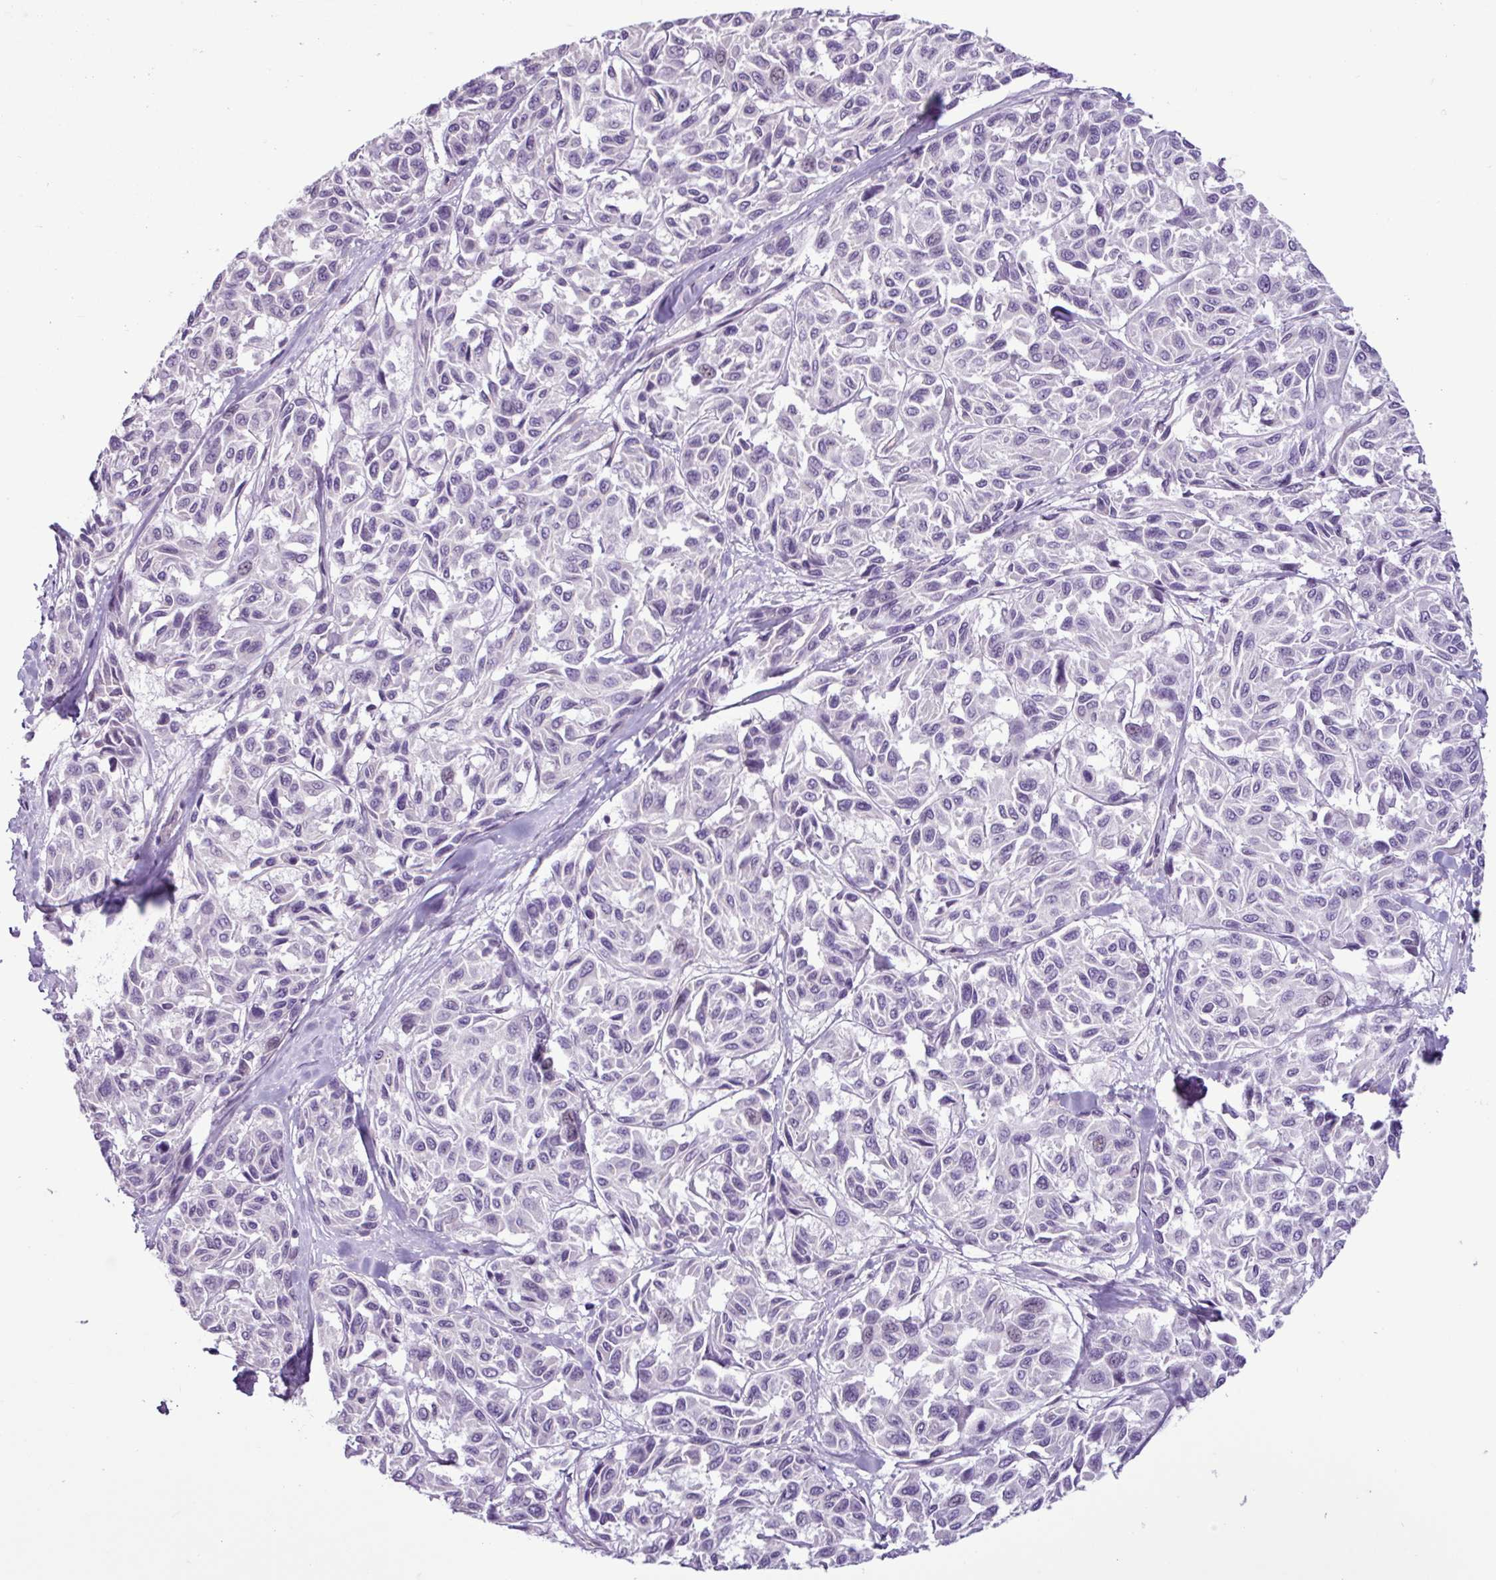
{"staining": {"intensity": "negative", "quantity": "none", "location": "none"}, "tissue": "melanoma", "cell_type": "Tumor cells", "image_type": "cancer", "snomed": [{"axis": "morphology", "description": "Malignant melanoma, NOS"}, {"axis": "topography", "description": "Skin"}], "caption": "Immunohistochemistry of malignant melanoma shows no positivity in tumor cells. (DAB (3,3'-diaminobenzidine) immunohistochemistry, high magnification).", "gene": "C9orf24", "patient": {"sex": "female", "age": 66}}